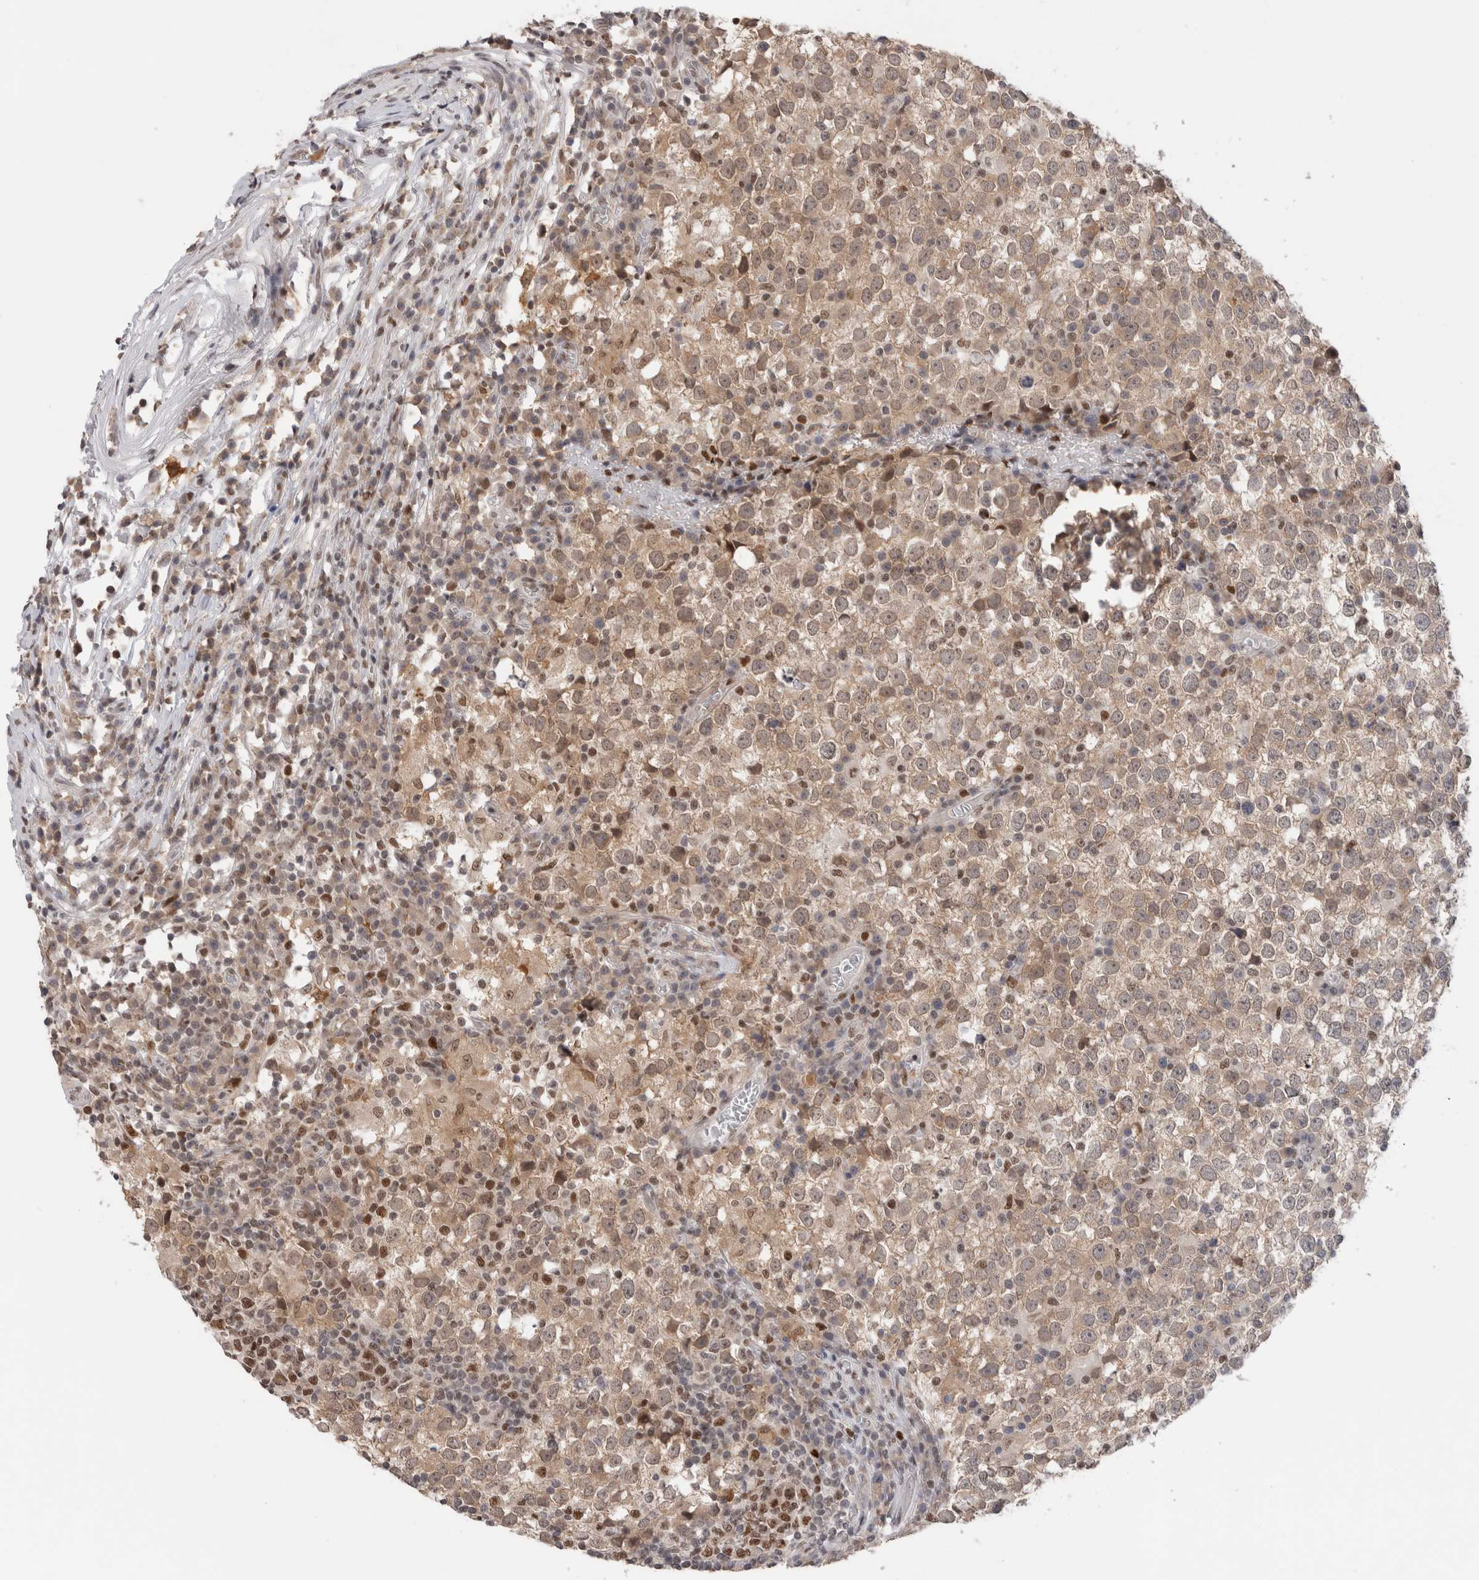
{"staining": {"intensity": "weak", "quantity": ">75%", "location": "cytoplasmic/membranous,nuclear"}, "tissue": "testis cancer", "cell_type": "Tumor cells", "image_type": "cancer", "snomed": [{"axis": "morphology", "description": "Seminoma, NOS"}, {"axis": "topography", "description": "Testis"}], "caption": "A high-resolution photomicrograph shows immunohistochemistry (IHC) staining of testis cancer (seminoma), which exhibits weak cytoplasmic/membranous and nuclear staining in approximately >75% of tumor cells.", "gene": "ZNF521", "patient": {"sex": "male", "age": 65}}